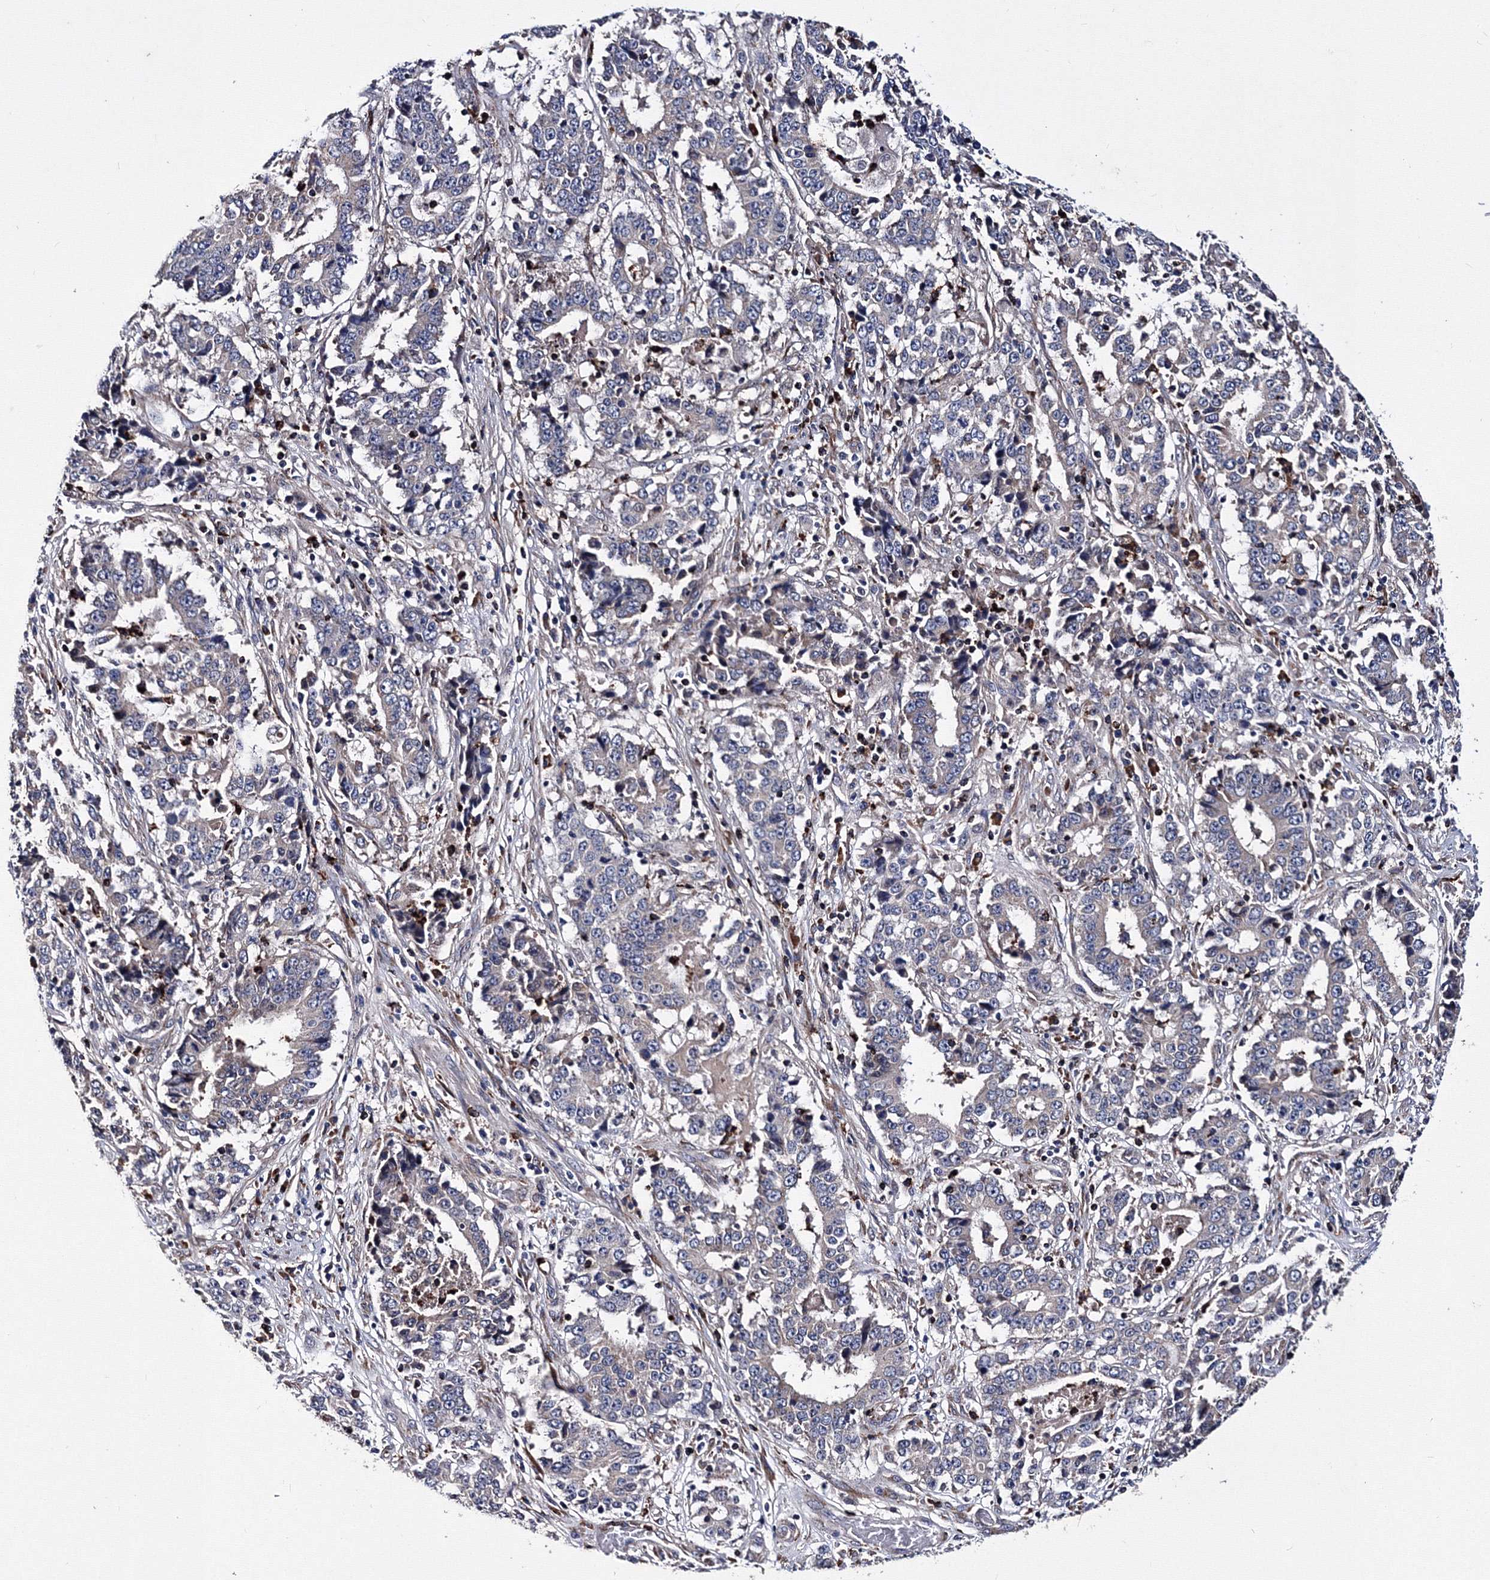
{"staining": {"intensity": "negative", "quantity": "none", "location": "none"}, "tissue": "stomach cancer", "cell_type": "Tumor cells", "image_type": "cancer", "snomed": [{"axis": "morphology", "description": "Adenocarcinoma, NOS"}, {"axis": "topography", "description": "Stomach"}], "caption": "High power microscopy image of an immunohistochemistry histopathology image of stomach adenocarcinoma, revealing no significant expression in tumor cells. Brightfield microscopy of immunohistochemistry (IHC) stained with DAB (brown) and hematoxylin (blue), captured at high magnification.", "gene": "PHYKPL", "patient": {"sex": "male", "age": 59}}